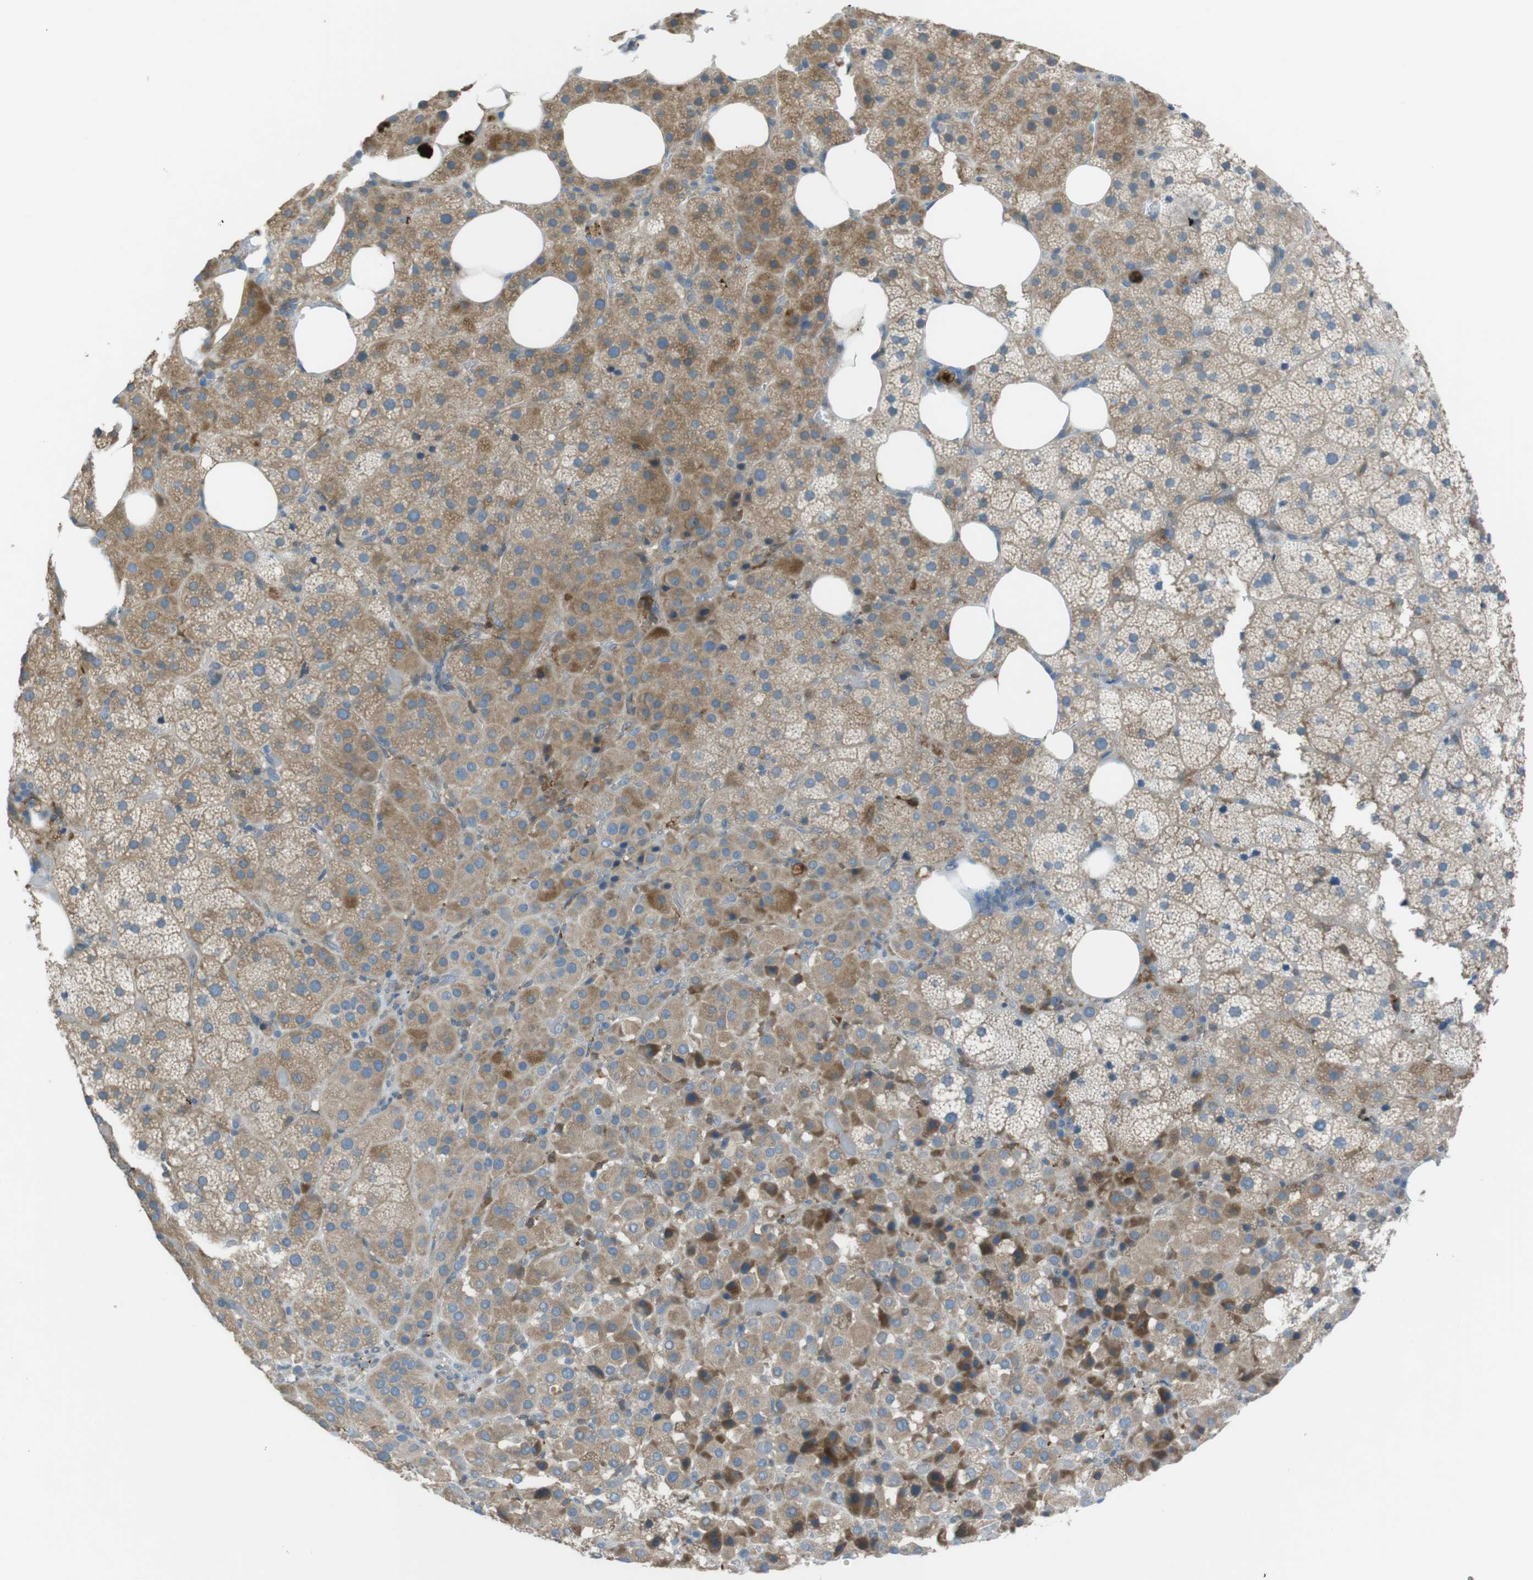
{"staining": {"intensity": "moderate", "quantity": ">75%", "location": "cytoplasmic/membranous"}, "tissue": "adrenal gland", "cell_type": "Glandular cells", "image_type": "normal", "snomed": [{"axis": "morphology", "description": "Normal tissue, NOS"}, {"axis": "topography", "description": "Adrenal gland"}], "caption": "Immunohistochemical staining of benign adrenal gland exhibits medium levels of moderate cytoplasmic/membranous positivity in approximately >75% of glandular cells.", "gene": "TMEM41B", "patient": {"sex": "female", "age": 59}}